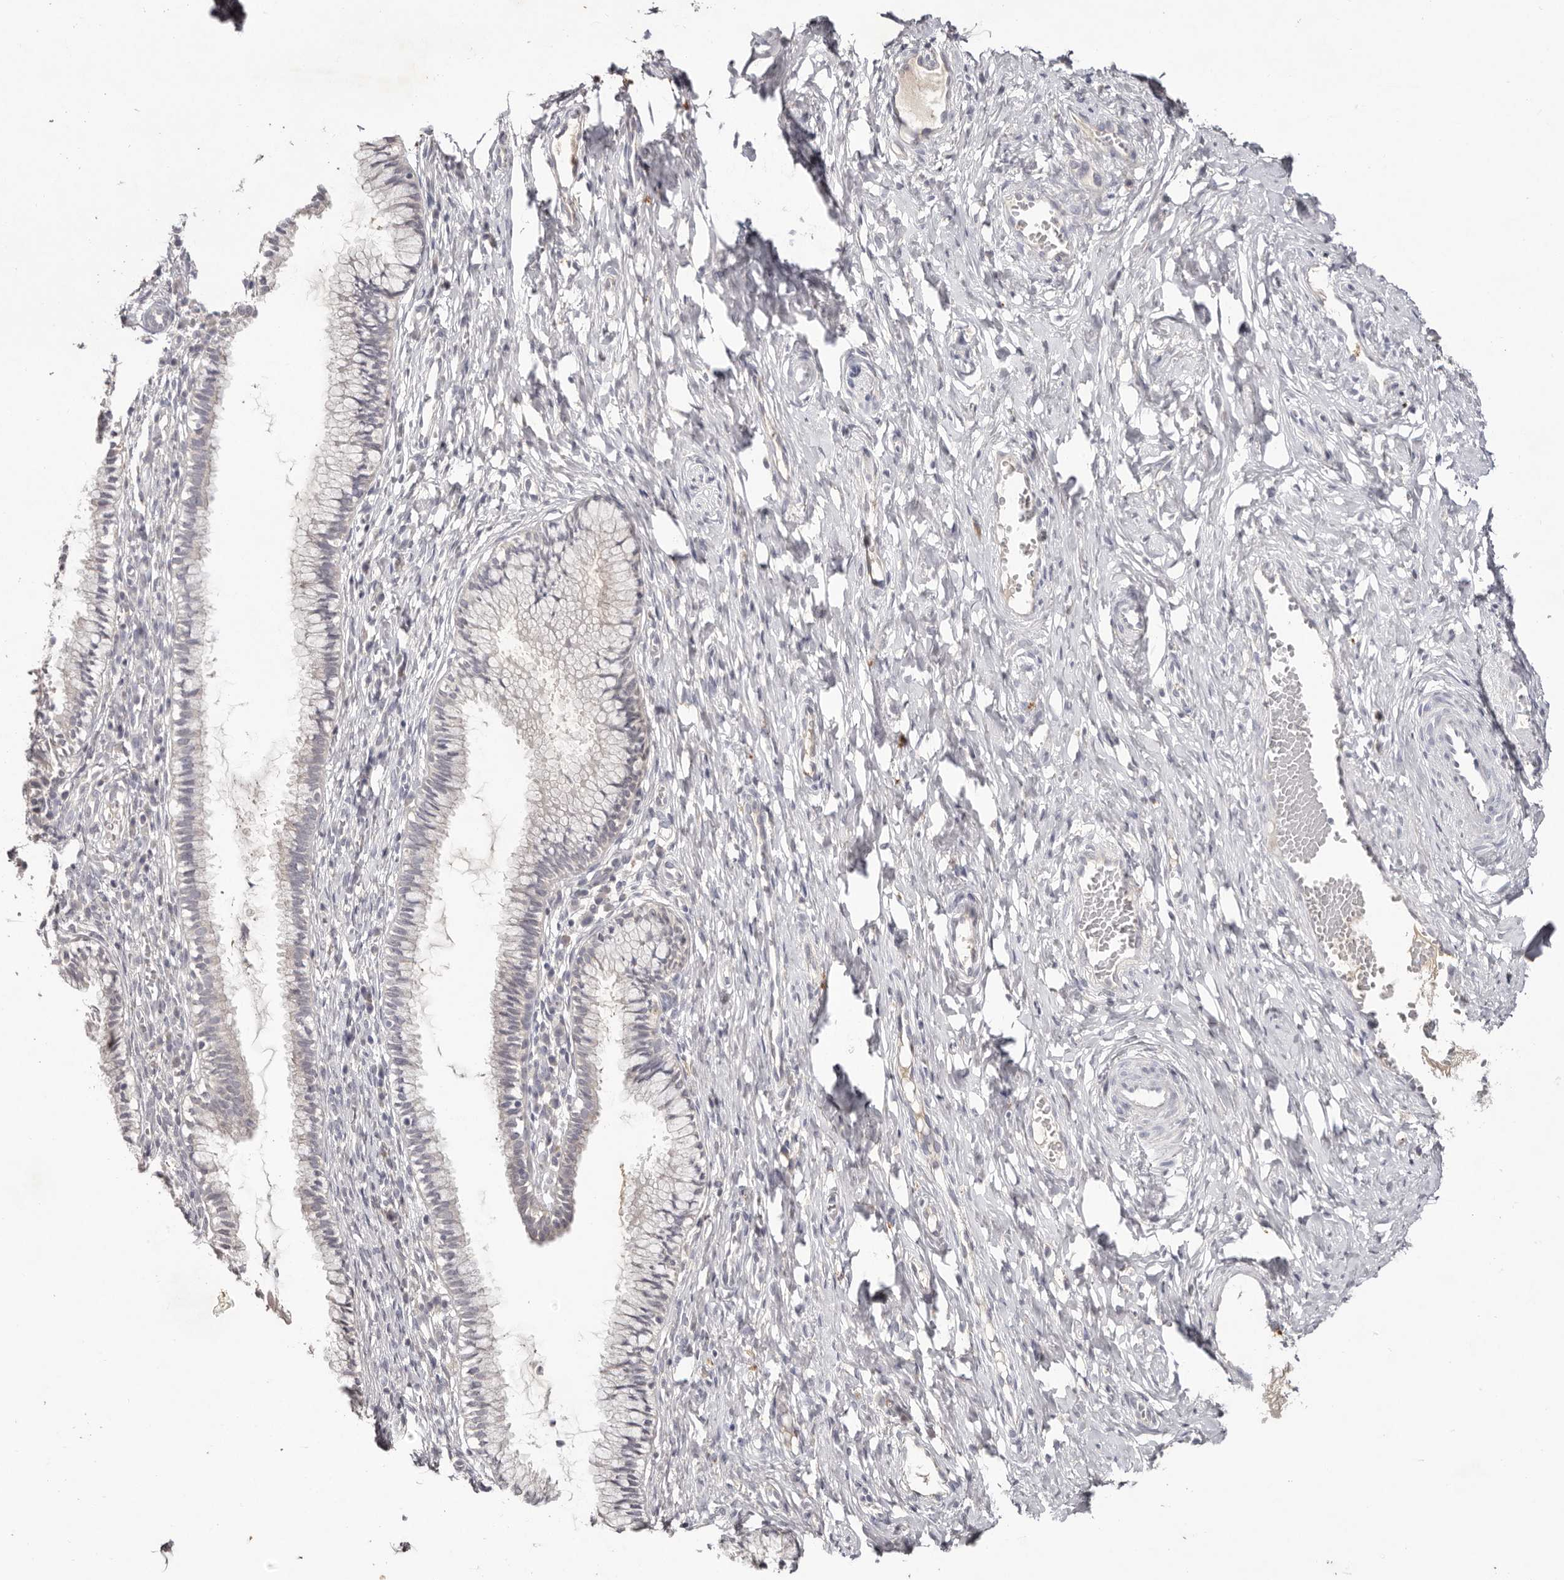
{"staining": {"intensity": "negative", "quantity": "none", "location": "none"}, "tissue": "cervix", "cell_type": "Glandular cells", "image_type": "normal", "snomed": [{"axis": "morphology", "description": "Normal tissue, NOS"}, {"axis": "topography", "description": "Cervix"}], "caption": "This is an immunohistochemistry (IHC) histopathology image of unremarkable cervix. There is no positivity in glandular cells.", "gene": "SCUBE2", "patient": {"sex": "female", "age": 27}}